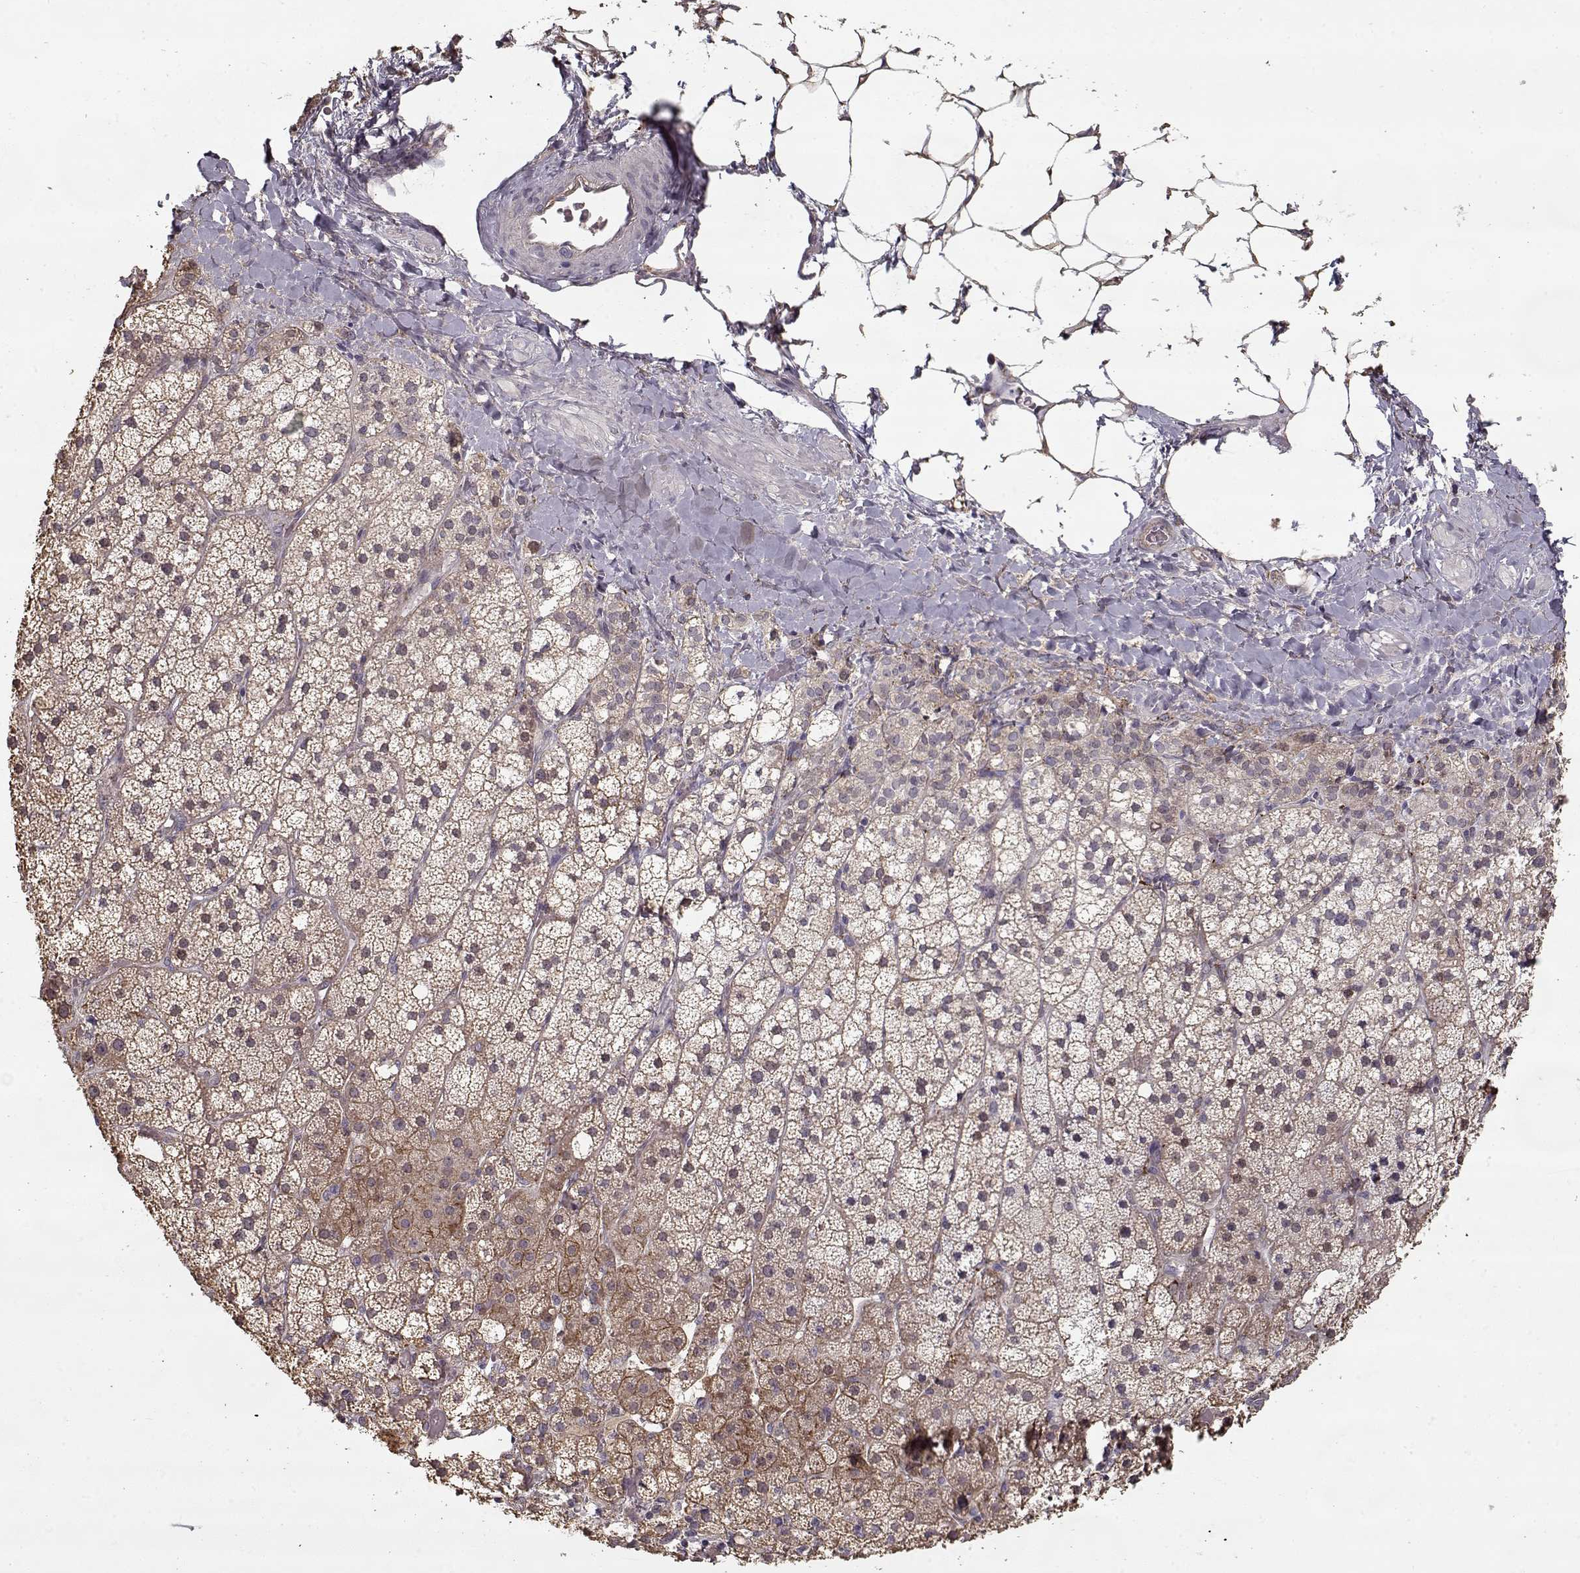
{"staining": {"intensity": "moderate", "quantity": ">75%", "location": "cytoplasmic/membranous"}, "tissue": "adrenal gland", "cell_type": "Glandular cells", "image_type": "normal", "snomed": [{"axis": "morphology", "description": "Normal tissue, NOS"}, {"axis": "topography", "description": "Adrenal gland"}], "caption": "DAB immunohistochemical staining of benign adrenal gland exhibits moderate cytoplasmic/membranous protein positivity in approximately >75% of glandular cells.", "gene": "LAMA2", "patient": {"sex": "male", "age": 53}}